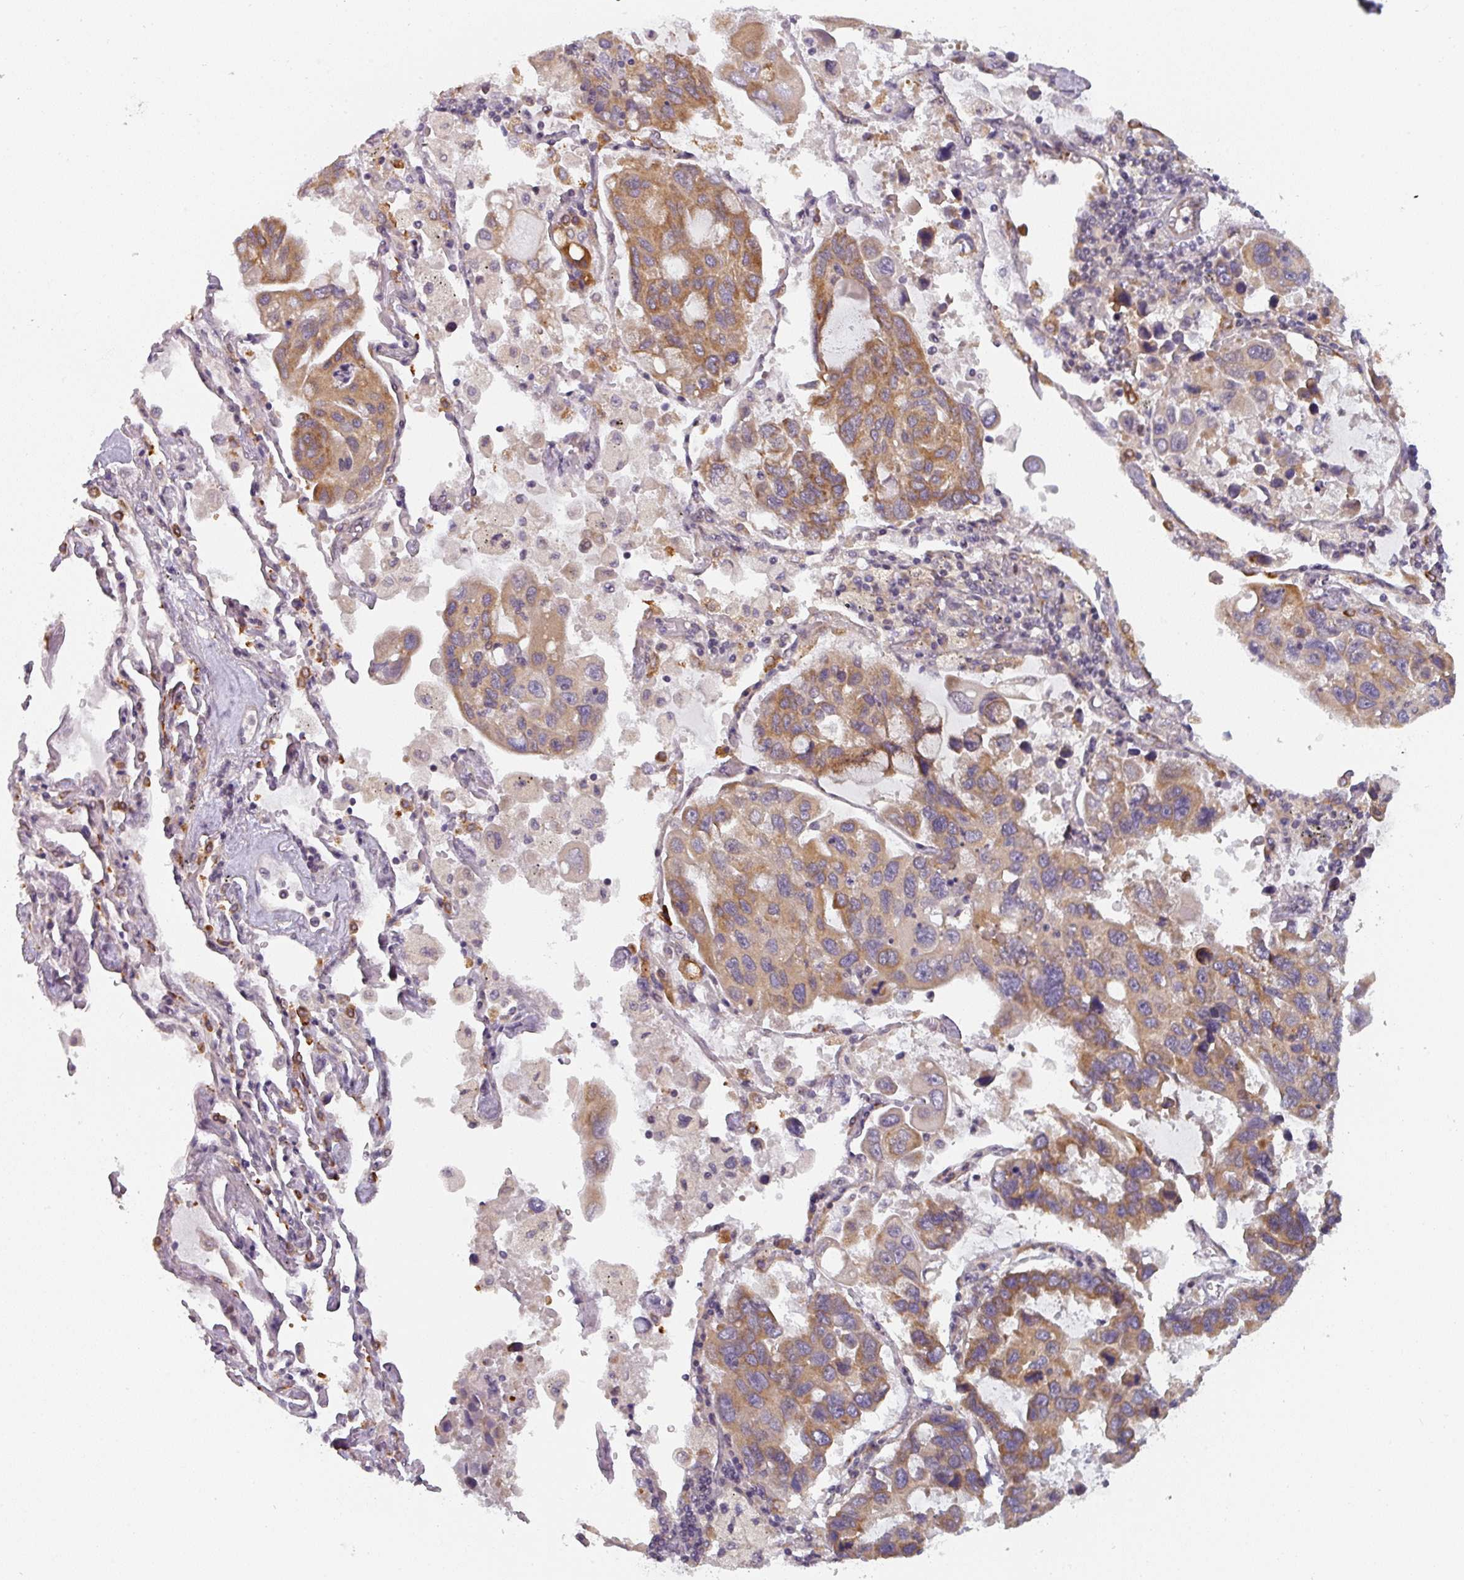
{"staining": {"intensity": "moderate", "quantity": ">75%", "location": "cytoplasmic/membranous"}, "tissue": "lung cancer", "cell_type": "Tumor cells", "image_type": "cancer", "snomed": [{"axis": "morphology", "description": "Adenocarcinoma, NOS"}, {"axis": "topography", "description": "Lung"}], "caption": "Protein expression analysis of human lung cancer (adenocarcinoma) reveals moderate cytoplasmic/membranous positivity in approximately >75% of tumor cells.", "gene": "TAPT1", "patient": {"sex": "male", "age": 64}}